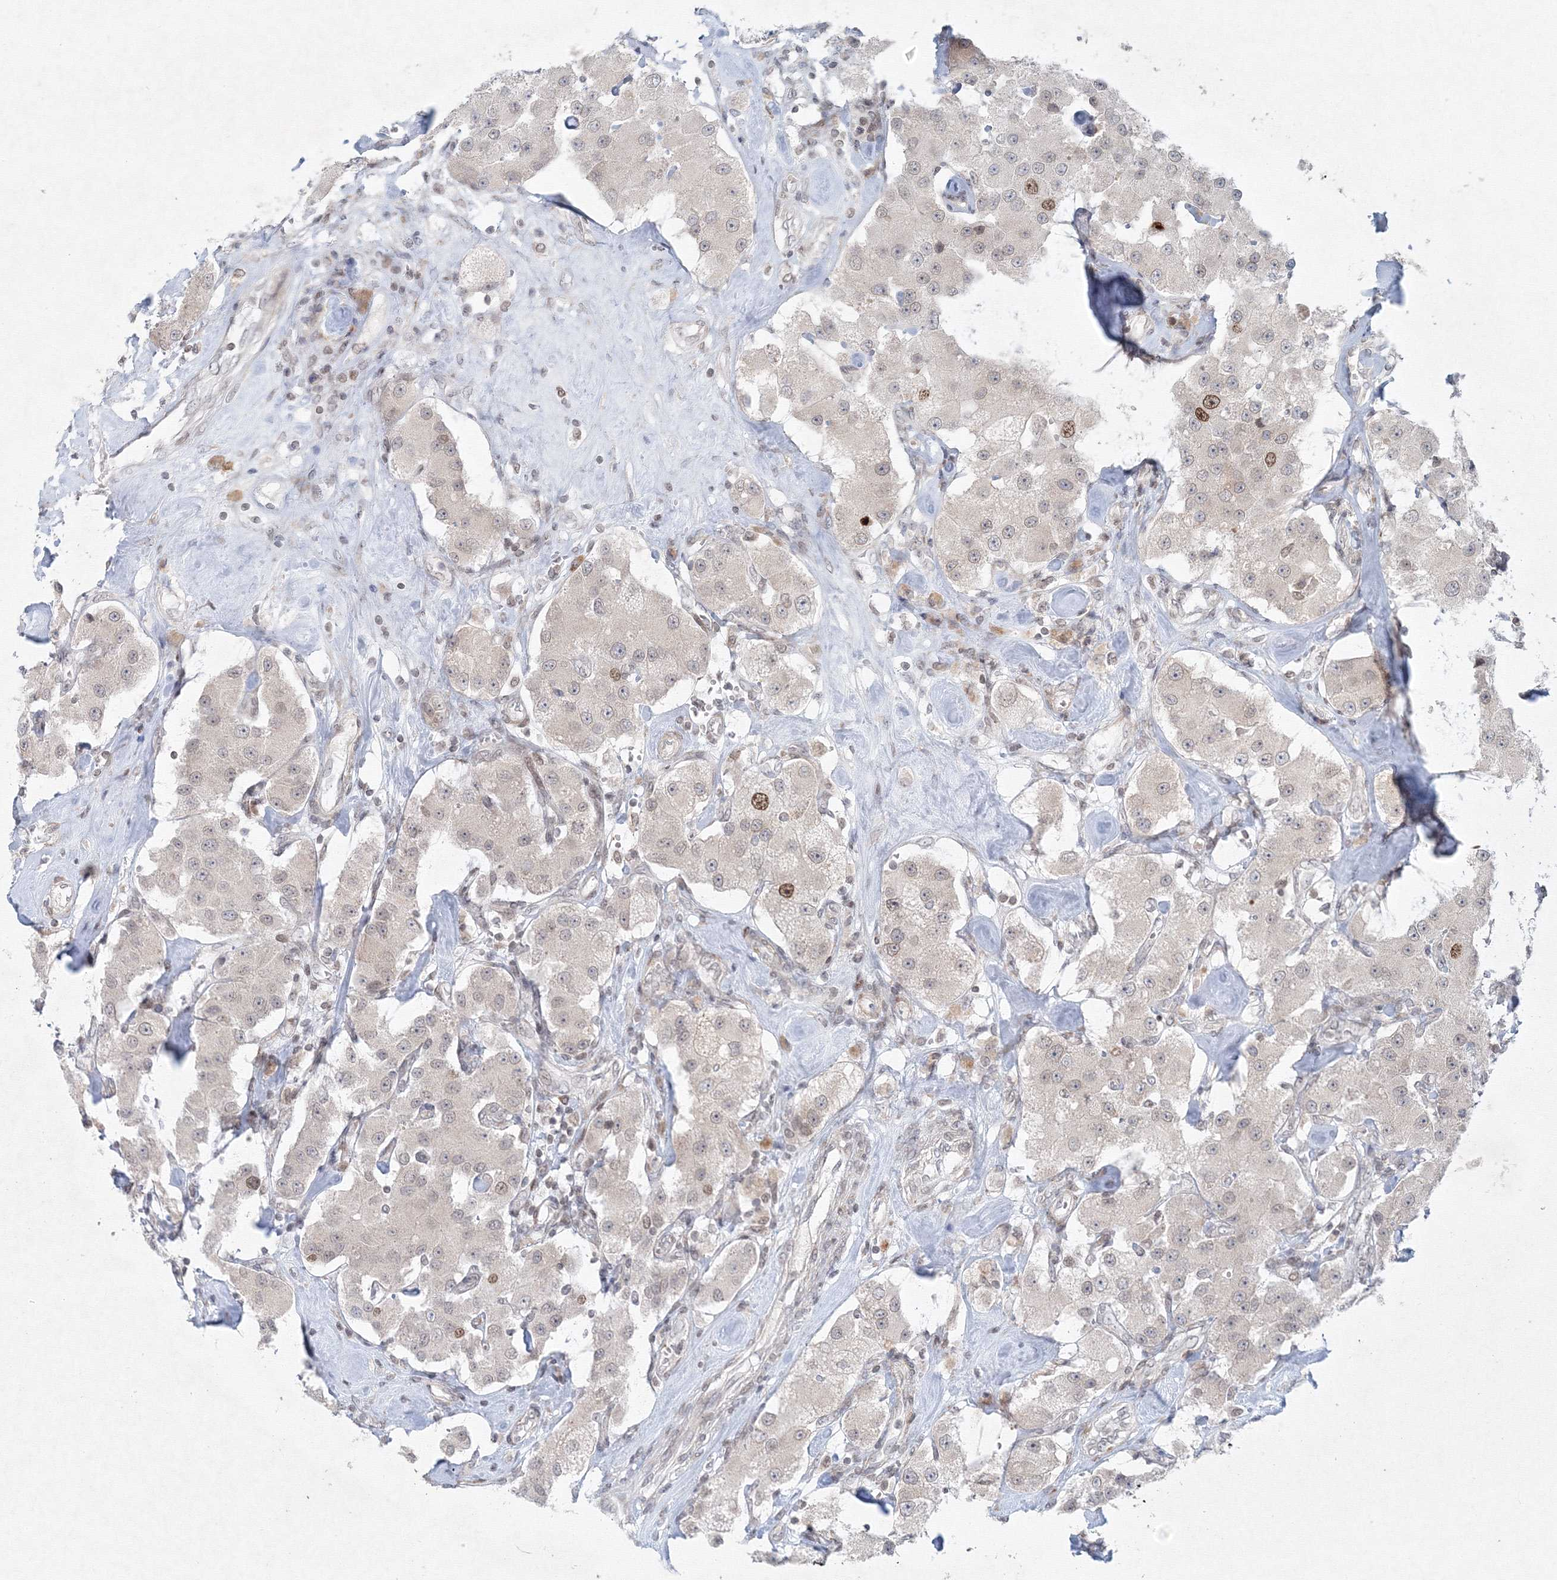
{"staining": {"intensity": "moderate", "quantity": "<25%", "location": "nuclear"}, "tissue": "carcinoid", "cell_type": "Tumor cells", "image_type": "cancer", "snomed": [{"axis": "morphology", "description": "Carcinoid, malignant, NOS"}, {"axis": "topography", "description": "Pancreas"}], "caption": "Immunohistochemistry (IHC) (DAB) staining of malignant carcinoid reveals moderate nuclear protein positivity in about <25% of tumor cells.", "gene": "KIF4A", "patient": {"sex": "male", "age": 41}}